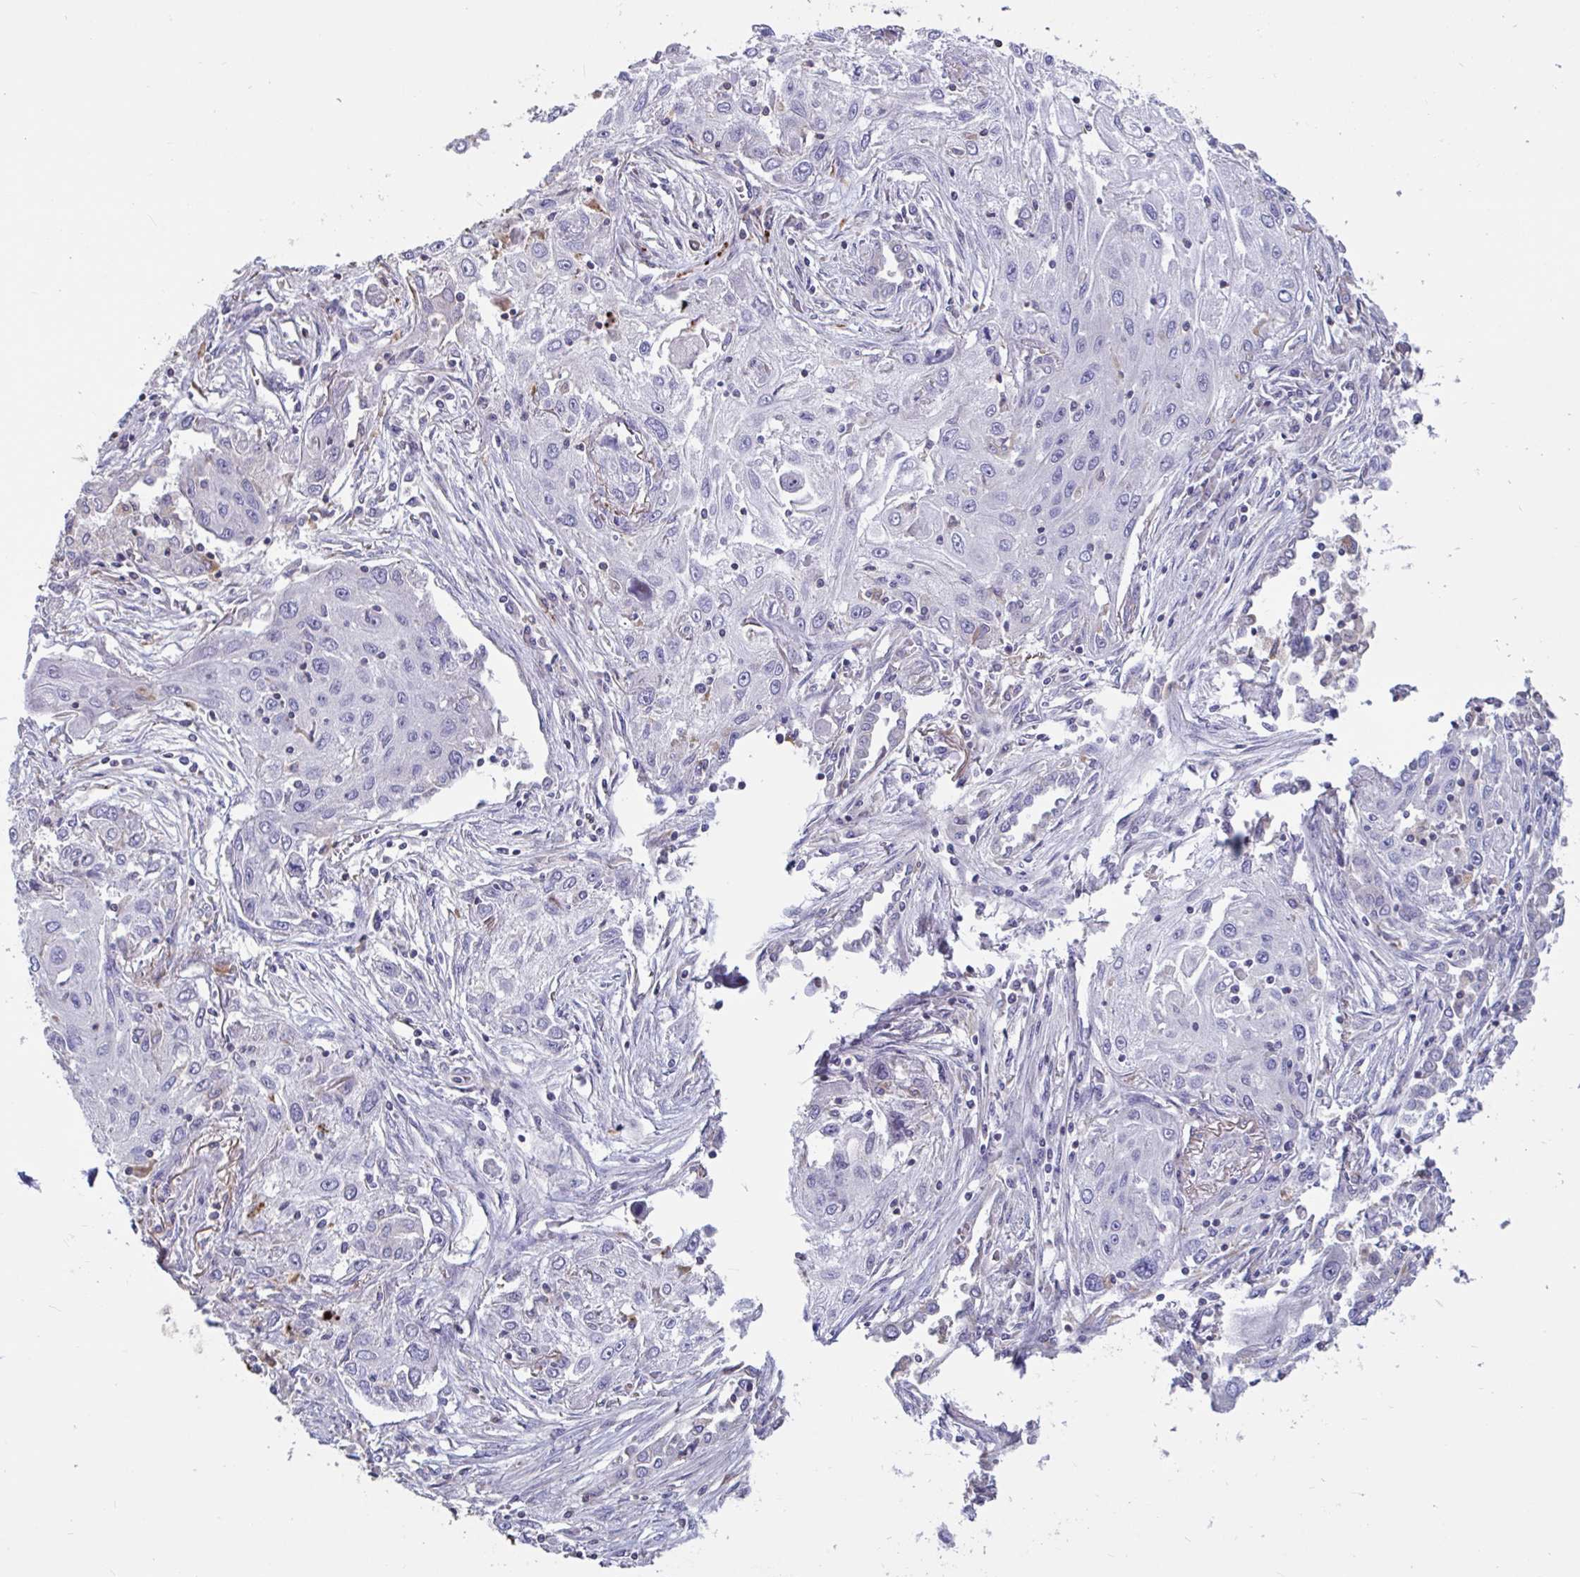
{"staining": {"intensity": "negative", "quantity": "none", "location": "none"}, "tissue": "lung cancer", "cell_type": "Tumor cells", "image_type": "cancer", "snomed": [{"axis": "morphology", "description": "Squamous cell carcinoma, NOS"}, {"axis": "topography", "description": "Lung"}], "caption": "IHC photomicrograph of squamous cell carcinoma (lung) stained for a protein (brown), which shows no staining in tumor cells.", "gene": "DDX39A", "patient": {"sex": "female", "age": 69}}